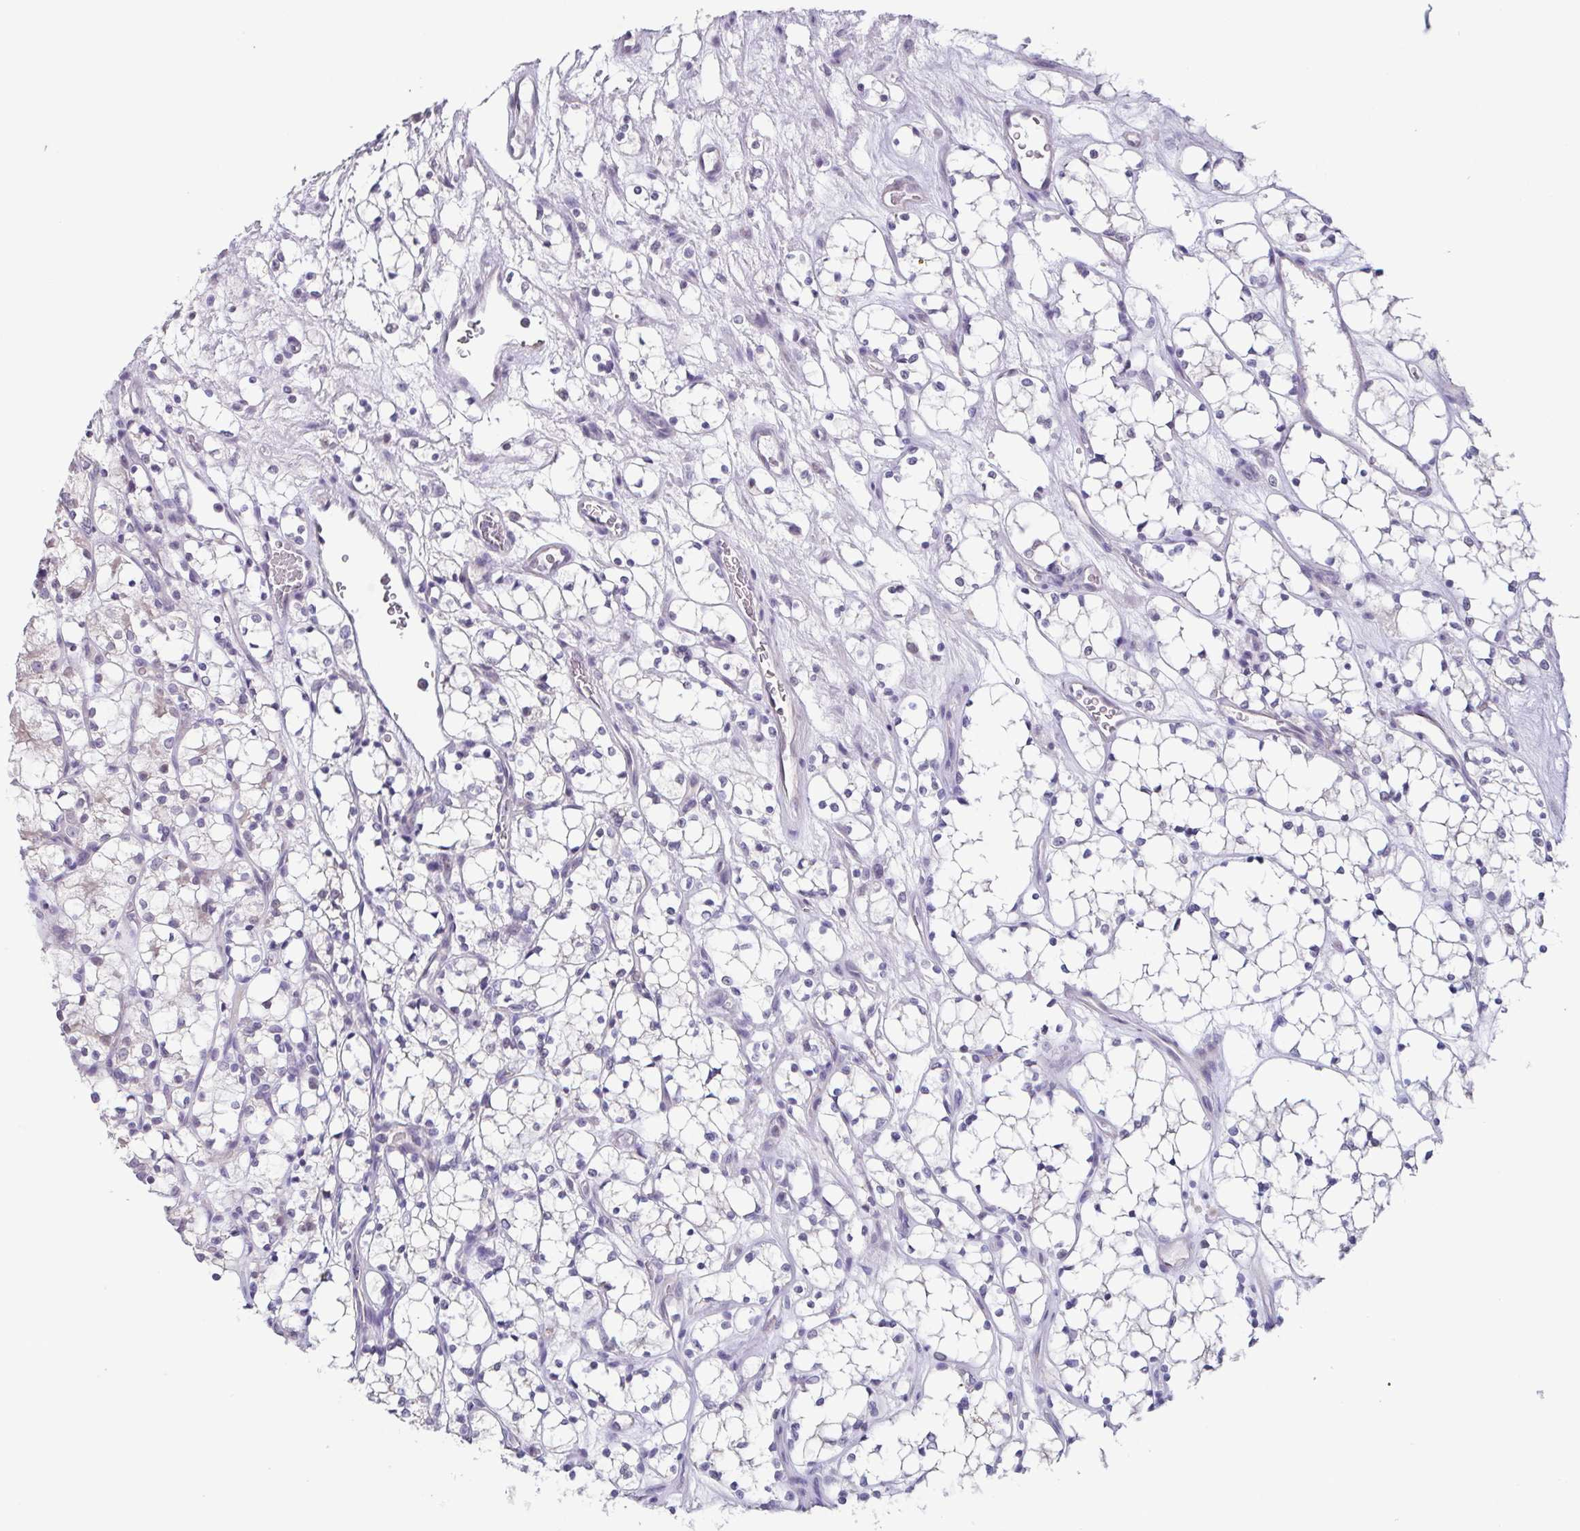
{"staining": {"intensity": "negative", "quantity": "none", "location": "none"}, "tissue": "renal cancer", "cell_type": "Tumor cells", "image_type": "cancer", "snomed": [{"axis": "morphology", "description": "Adenocarcinoma, NOS"}, {"axis": "topography", "description": "Kidney"}], "caption": "Renal cancer (adenocarcinoma) was stained to show a protein in brown. There is no significant positivity in tumor cells.", "gene": "GHRL", "patient": {"sex": "female", "age": 69}}